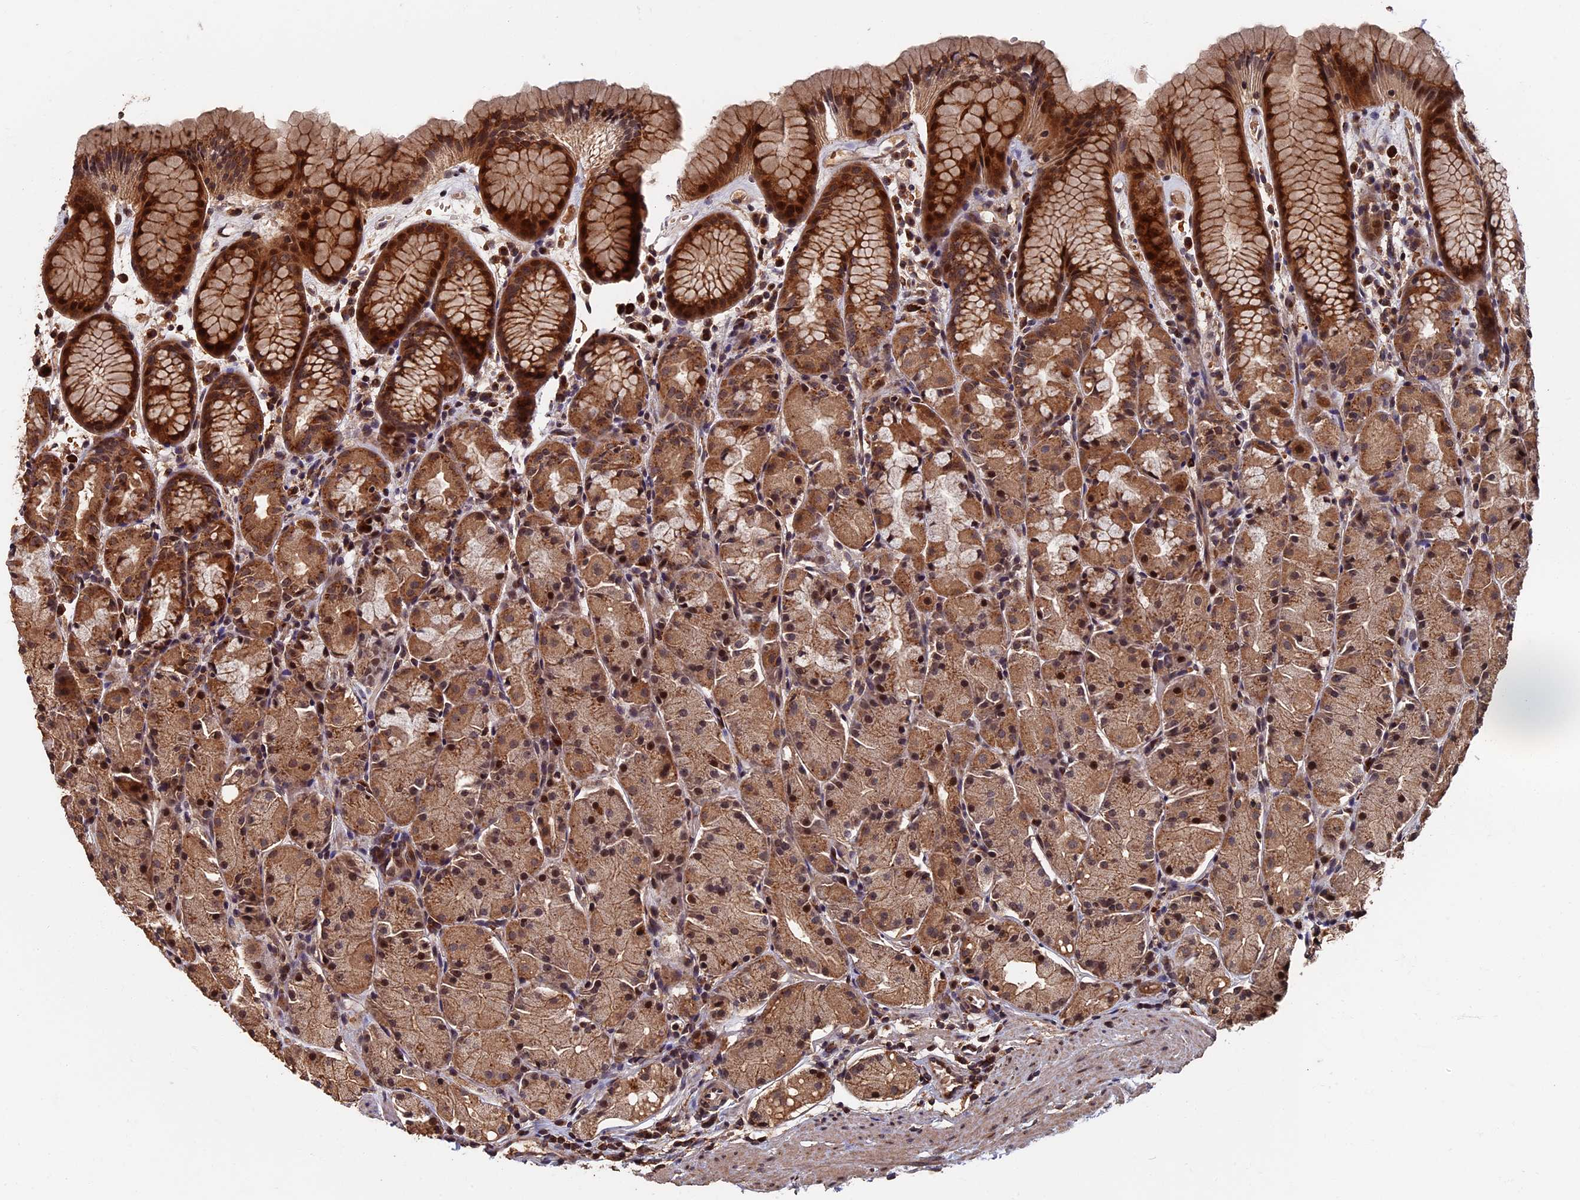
{"staining": {"intensity": "strong", "quantity": "25%-75%", "location": "cytoplasmic/membranous,nuclear"}, "tissue": "stomach", "cell_type": "Glandular cells", "image_type": "normal", "snomed": [{"axis": "morphology", "description": "Normal tissue, NOS"}, {"axis": "topography", "description": "Stomach, upper"}], "caption": "Human stomach stained with a protein marker demonstrates strong staining in glandular cells.", "gene": "RASGRF1", "patient": {"sex": "male", "age": 47}}